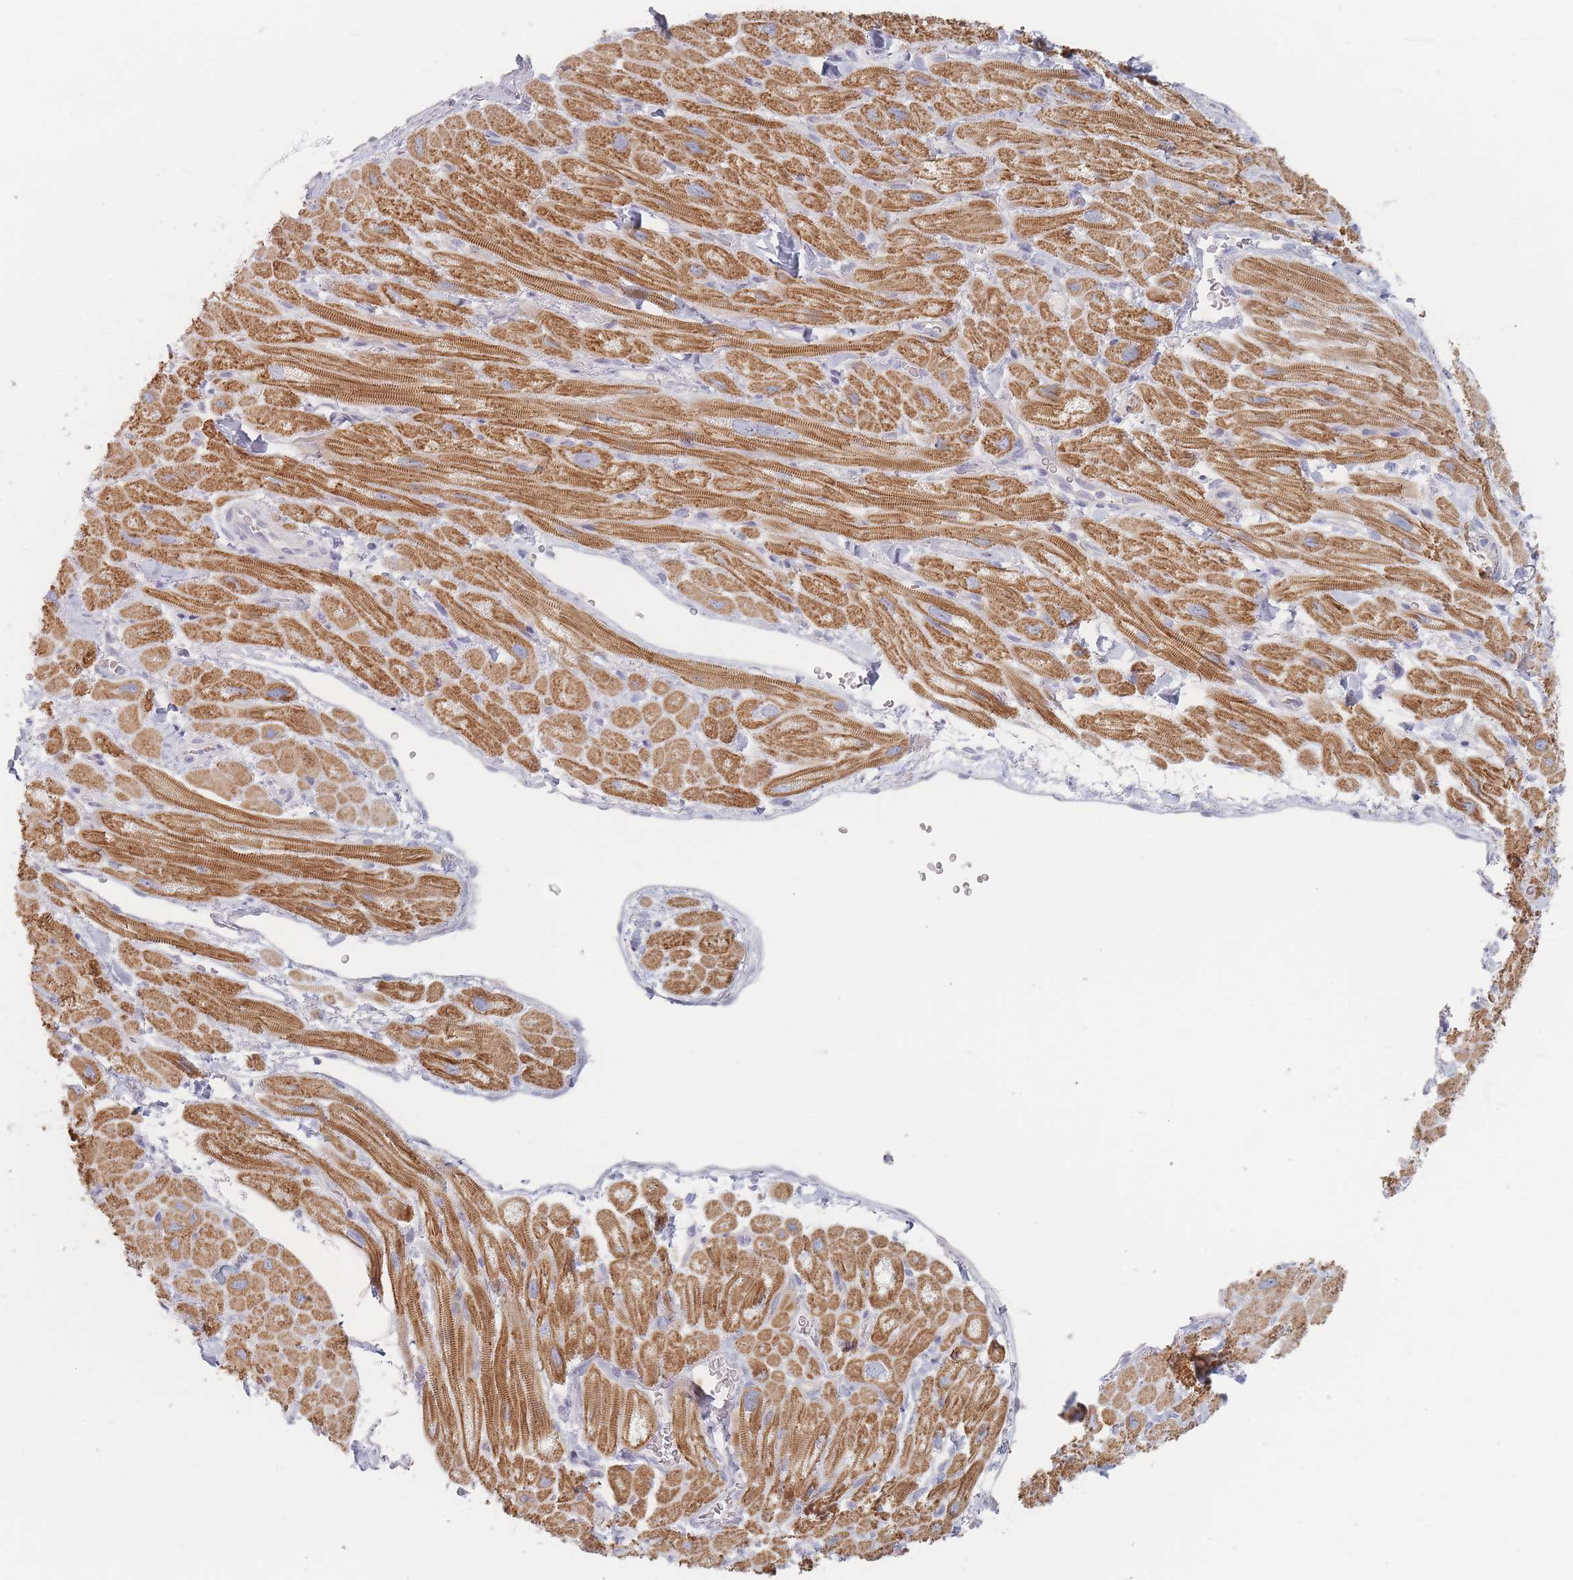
{"staining": {"intensity": "moderate", "quantity": "25%-75%", "location": "cytoplasmic/membranous"}, "tissue": "heart muscle", "cell_type": "Cardiomyocytes", "image_type": "normal", "snomed": [{"axis": "morphology", "description": "Normal tissue, NOS"}, {"axis": "topography", "description": "Heart"}], "caption": "Immunohistochemical staining of normal heart muscle shows 25%-75% levels of moderate cytoplasmic/membranous protein expression in about 25%-75% of cardiomyocytes. The protein of interest is stained brown, and the nuclei are stained in blue (DAB IHC with brightfield microscopy, high magnification).", "gene": "CD37", "patient": {"sex": "male", "age": 65}}